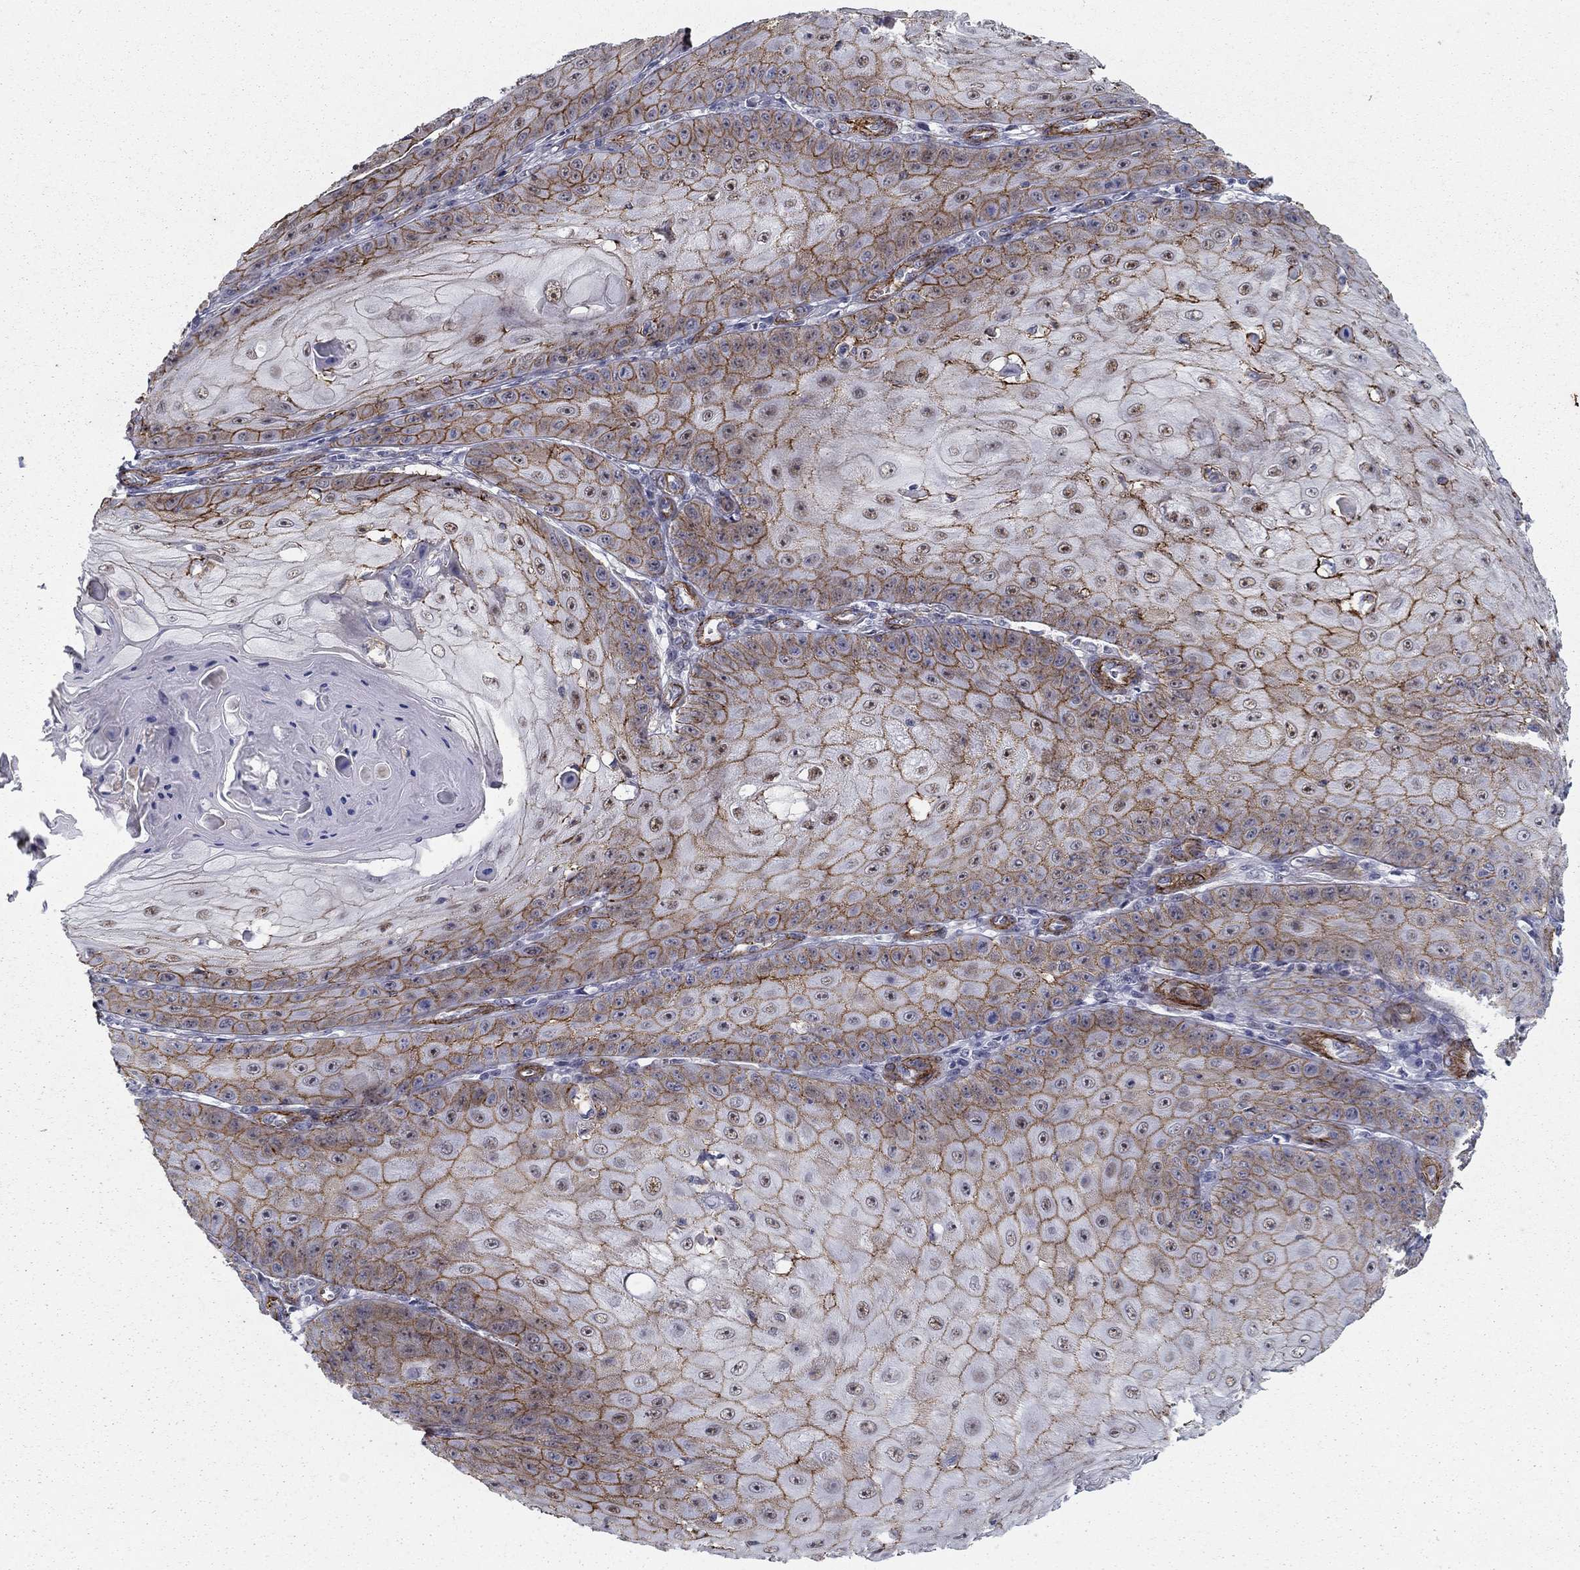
{"staining": {"intensity": "strong", "quantity": "25%-75%", "location": "cytoplasmic/membranous"}, "tissue": "skin cancer", "cell_type": "Tumor cells", "image_type": "cancer", "snomed": [{"axis": "morphology", "description": "Squamous cell carcinoma, NOS"}, {"axis": "topography", "description": "Skin"}], "caption": "The micrograph reveals a brown stain indicating the presence of a protein in the cytoplasmic/membranous of tumor cells in skin cancer.", "gene": "KRBA1", "patient": {"sex": "male", "age": 70}}